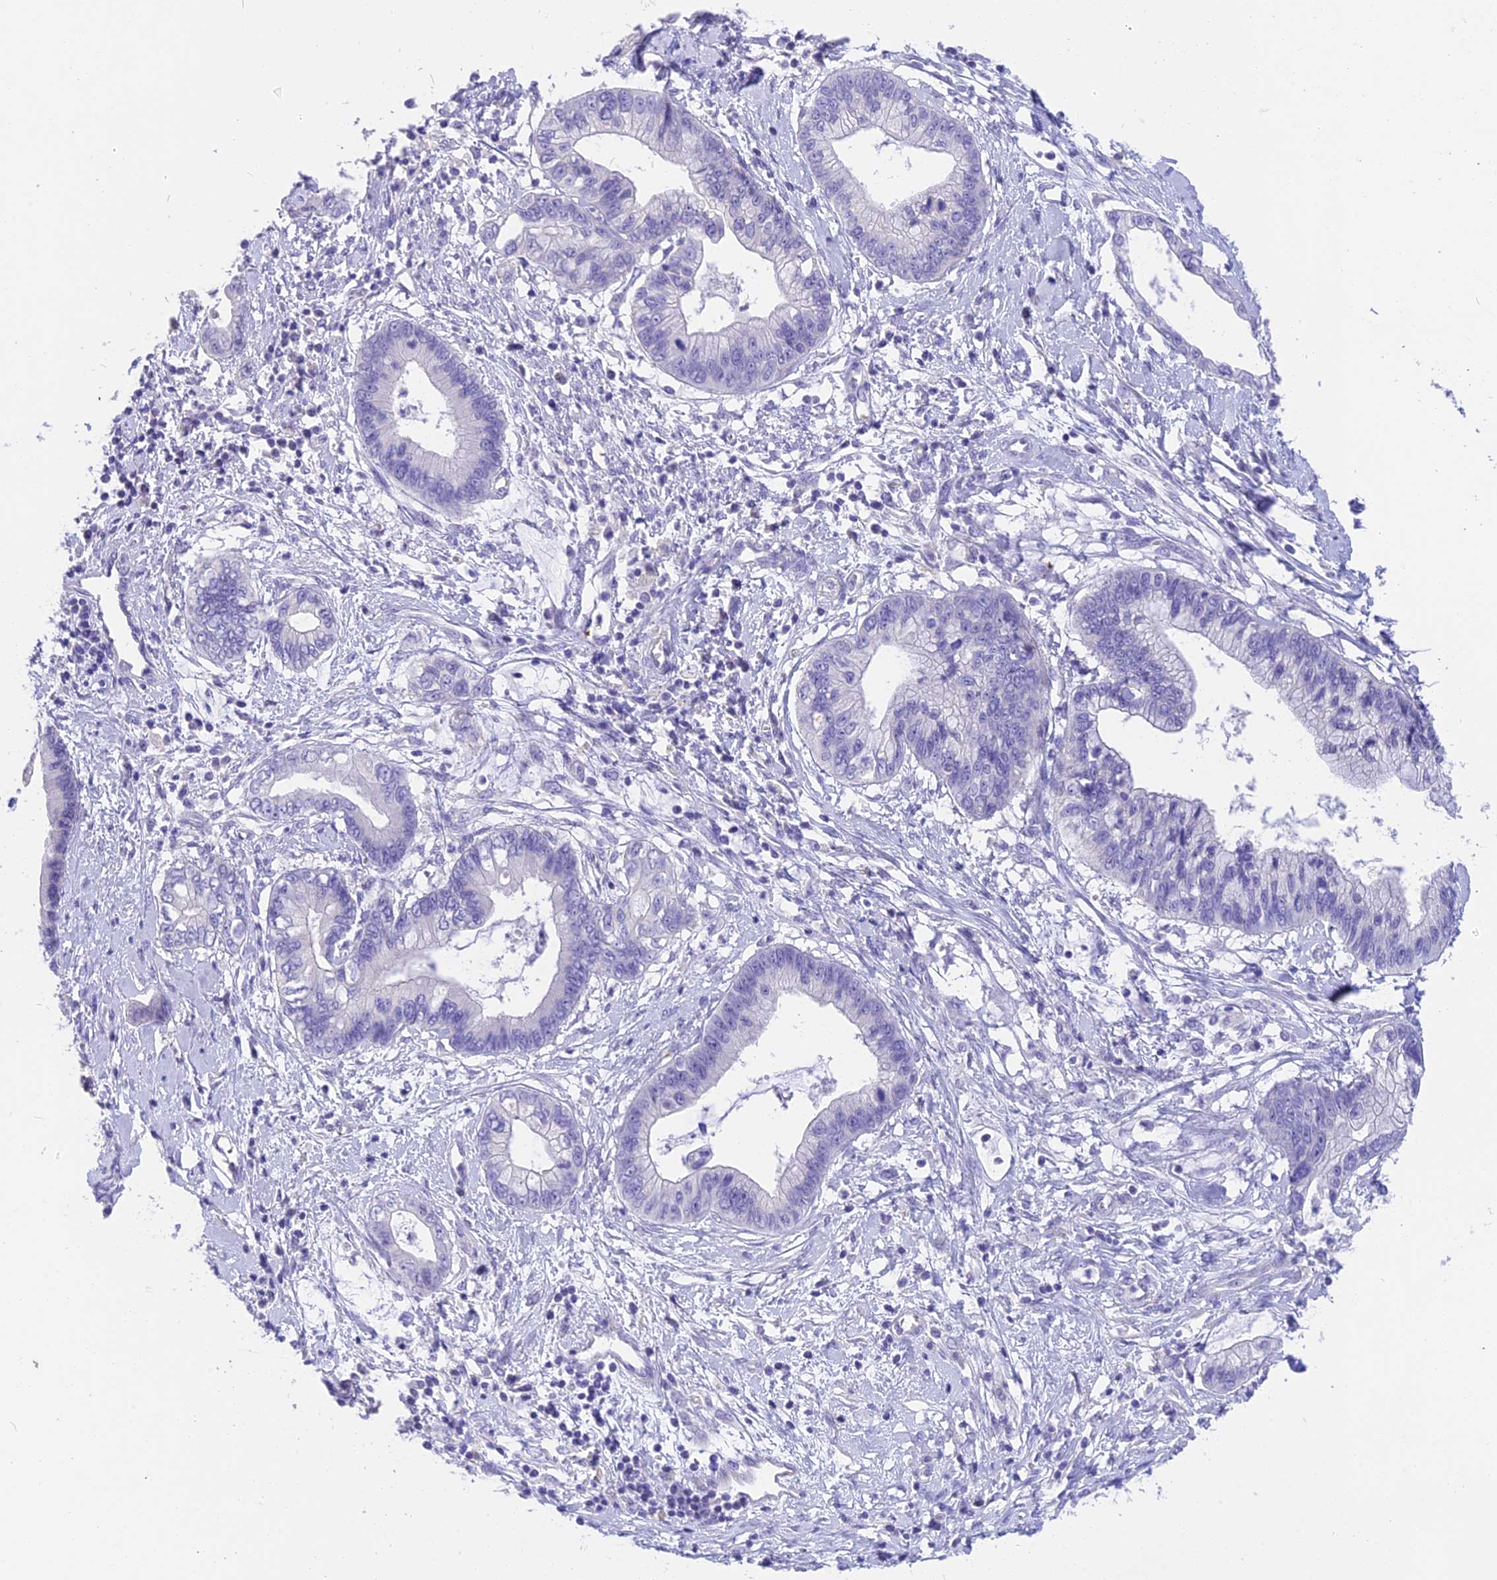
{"staining": {"intensity": "negative", "quantity": "none", "location": "none"}, "tissue": "cervical cancer", "cell_type": "Tumor cells", "image_type": "cancer", "snomed": [{"axis": "morphology", "description": "Adenocarcinoma, NOS"}, {"axis": "topography", "description": "Cervix"}], "caption": "Immunohistochemistry of human cervical cancer (adenocarcinoma) displays no expression in tumor cells.", "gene": "TNNC2", "patient": {"sex": "female", "age": 44}}